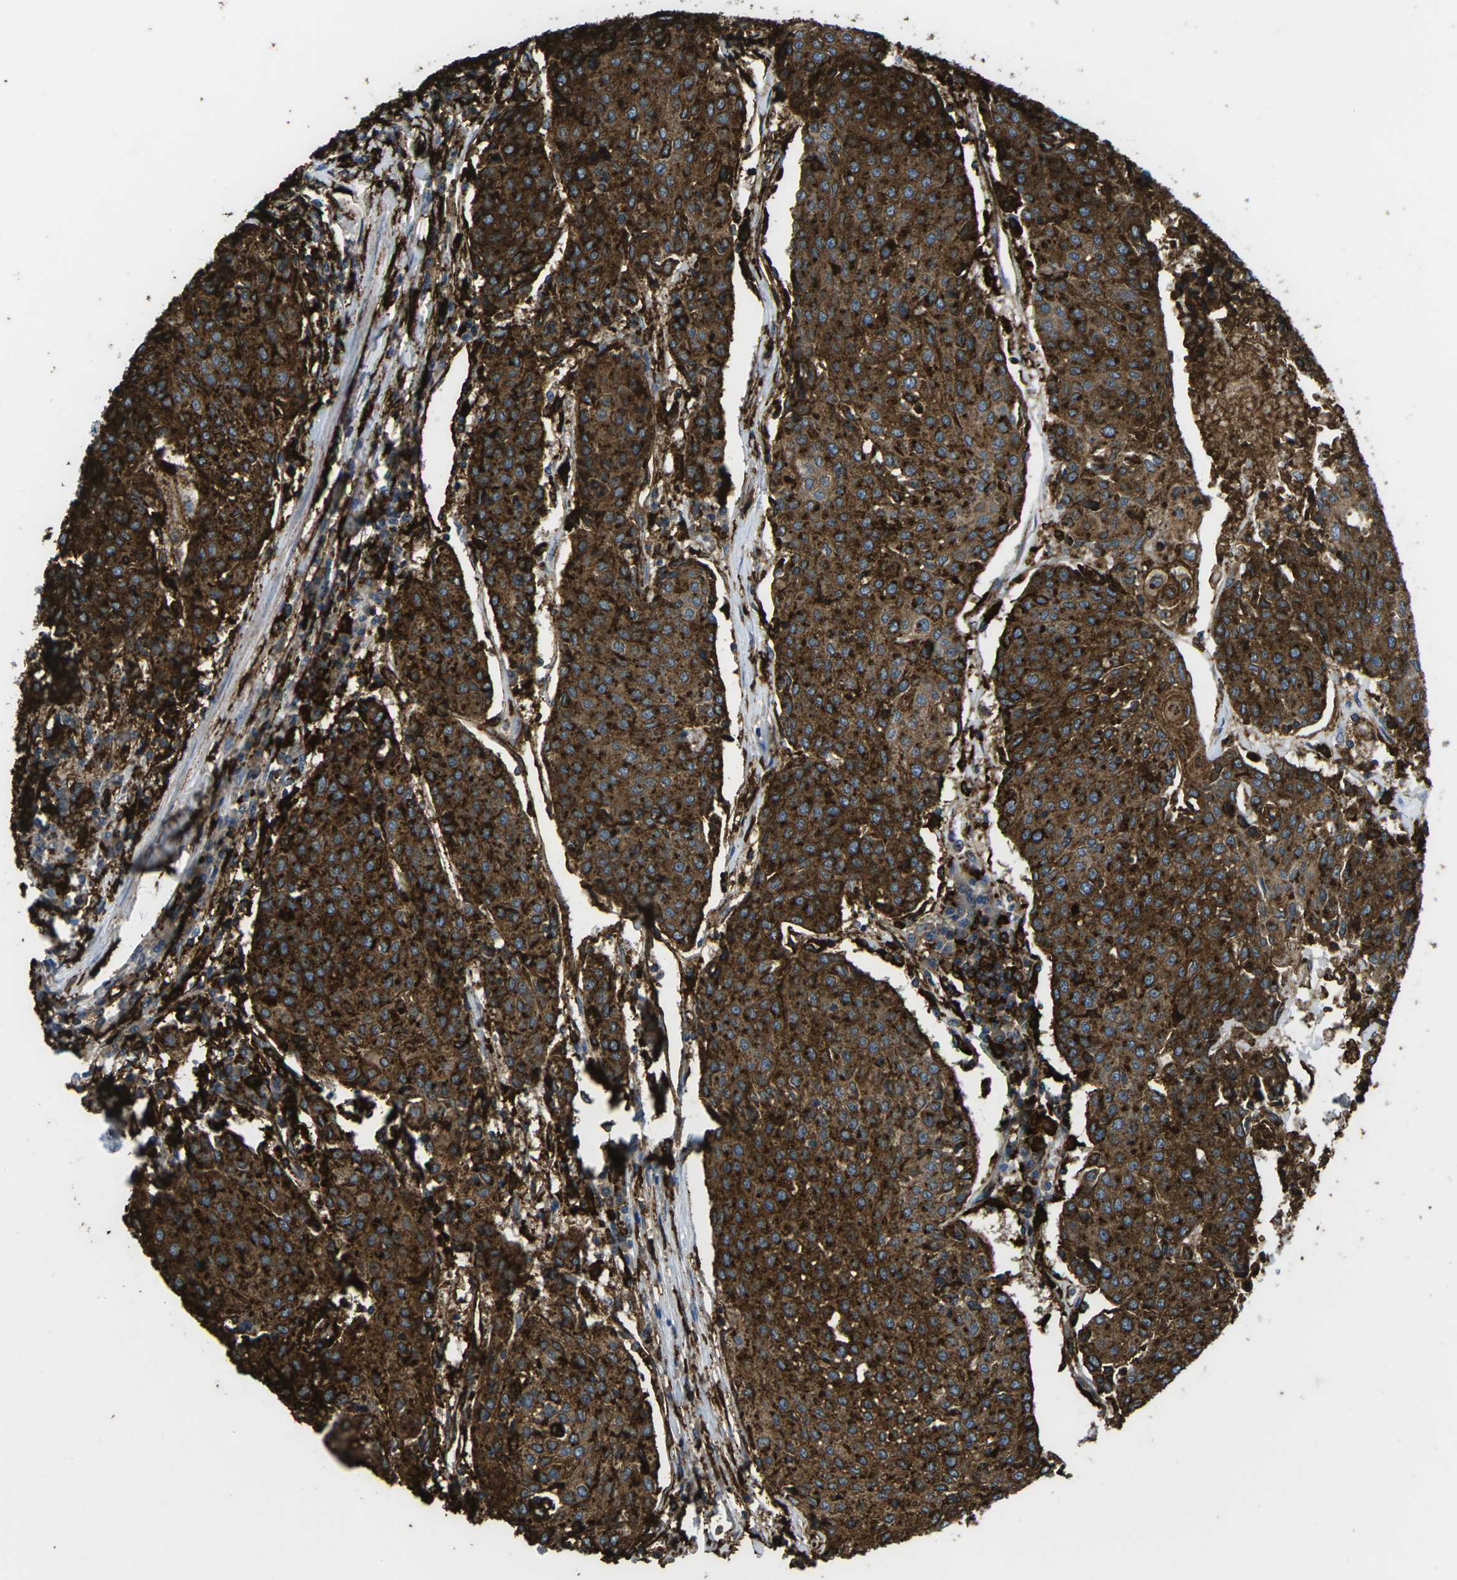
{"staining": {"intensity": "strong", "quantity": ">75%", "location": "cytoplasmic/membranous"}, "tissue": "urothelial cancer", "cell_type": "Tumor cells", "image_type": "cancer", "snomed": [{"axis": "morphology", "description": "Urothelial carcinoma, High grade"}, {"axis": "topography", "description": "Urinary bladder"}], "caption": "A histopathology image of urothelial cancer stained for a protein displays strong cytoplasmic/membranous brown staining in tumor cells.", "gene": "PTPN1", "patient": {"sex": "female", "age": 85}}